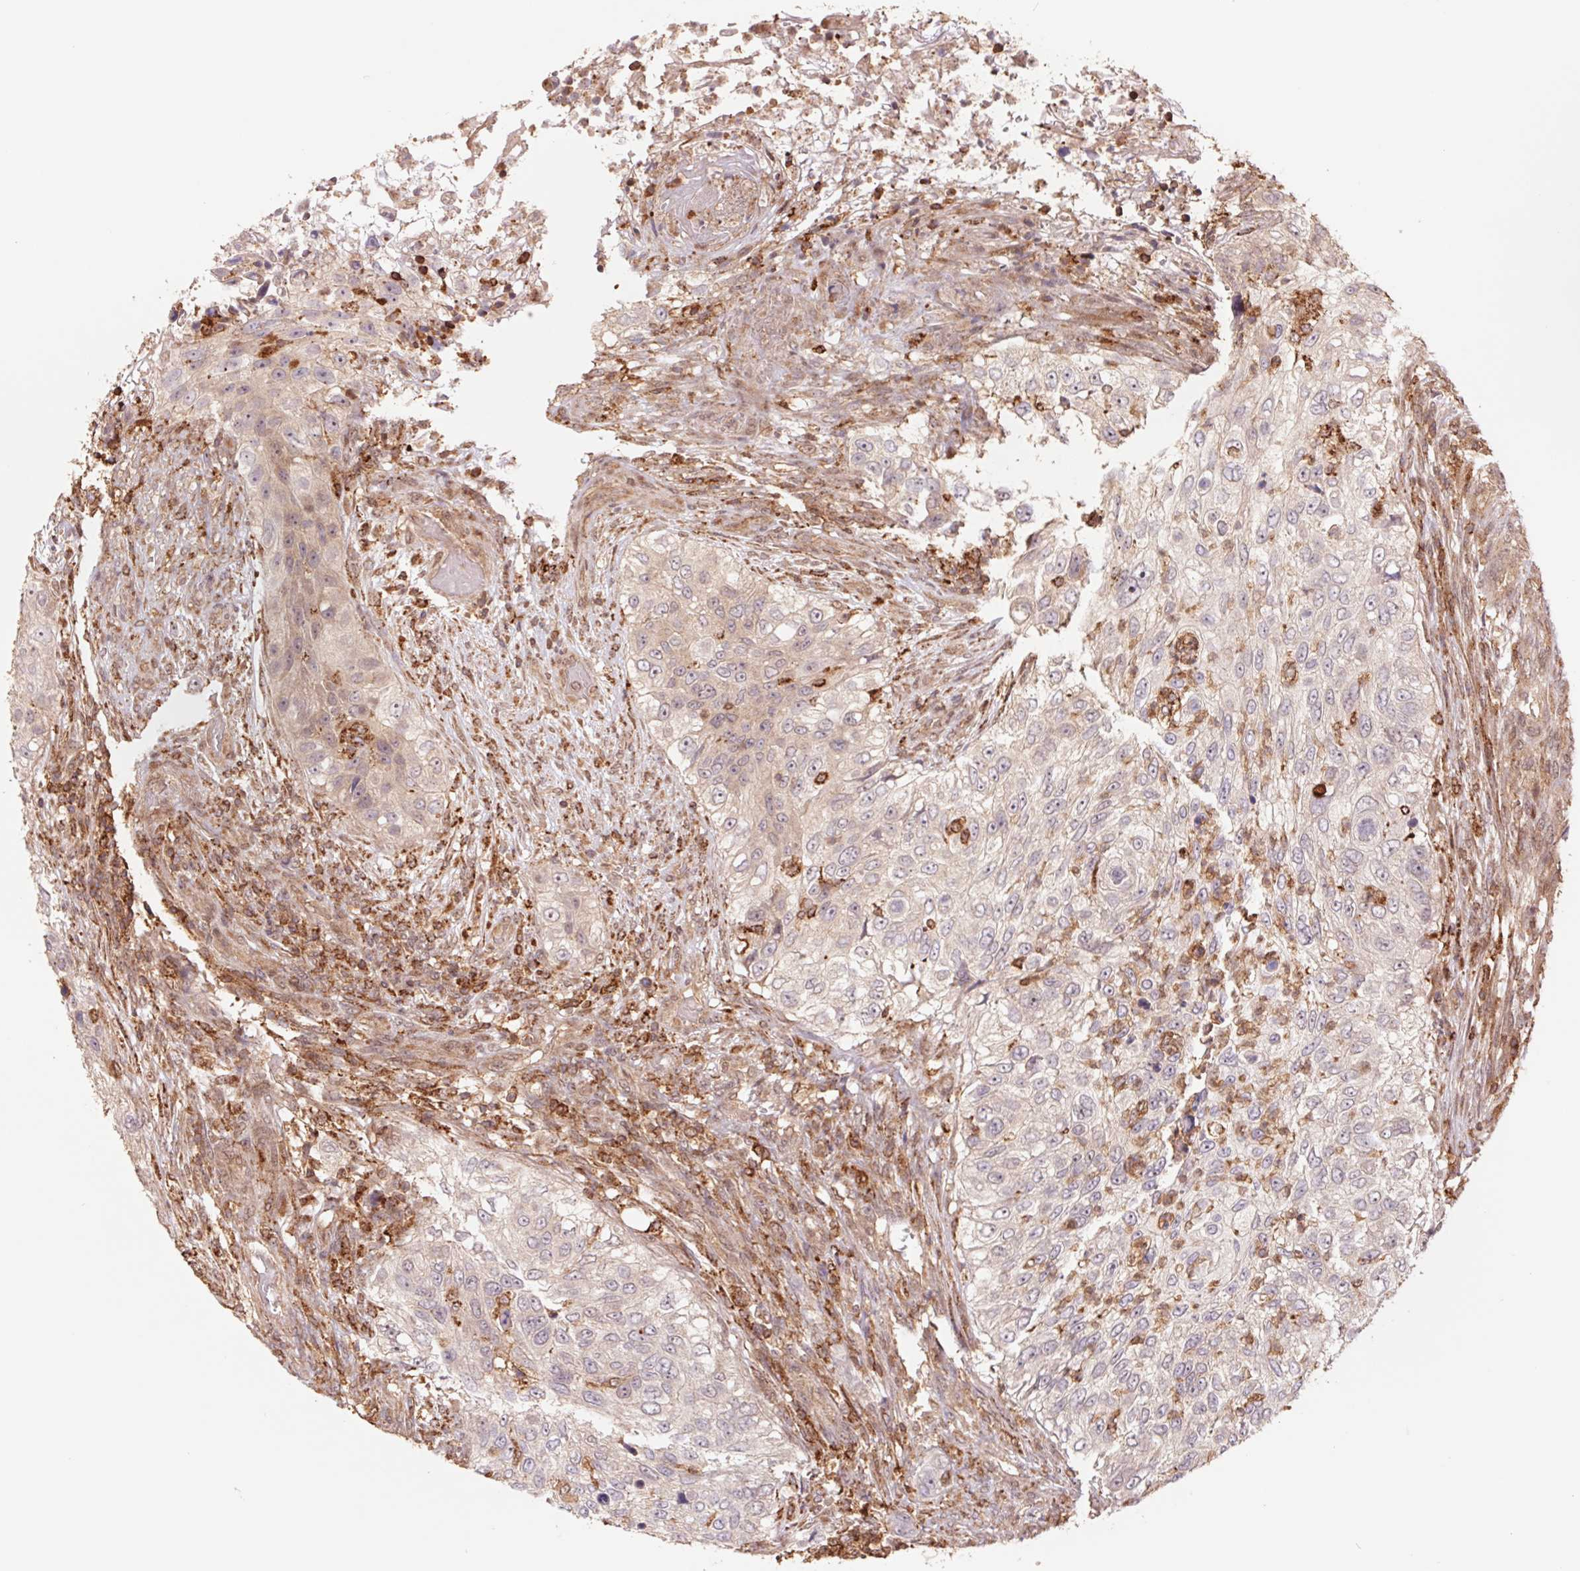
{"staining": {"intensity": "weak", "quantity": "<25%", "location": "cytoplasmic/membranous"}, "tissue": "urothelial cancer", "cell_type": "Tumor cells", "image_type": "cancer", "snomed": [{"axis": "morphology", "description": "Urothelial carcinoma, High grade"}, {"axis": "topography", "description": "Urinary bladder"}], "caption": "Immunohistochemical staining of high-grade urothelial carcinoma shows no significant expression in tumor cells.", "gene": "URM1", "patient": {"sex": "female", "age": 60}}